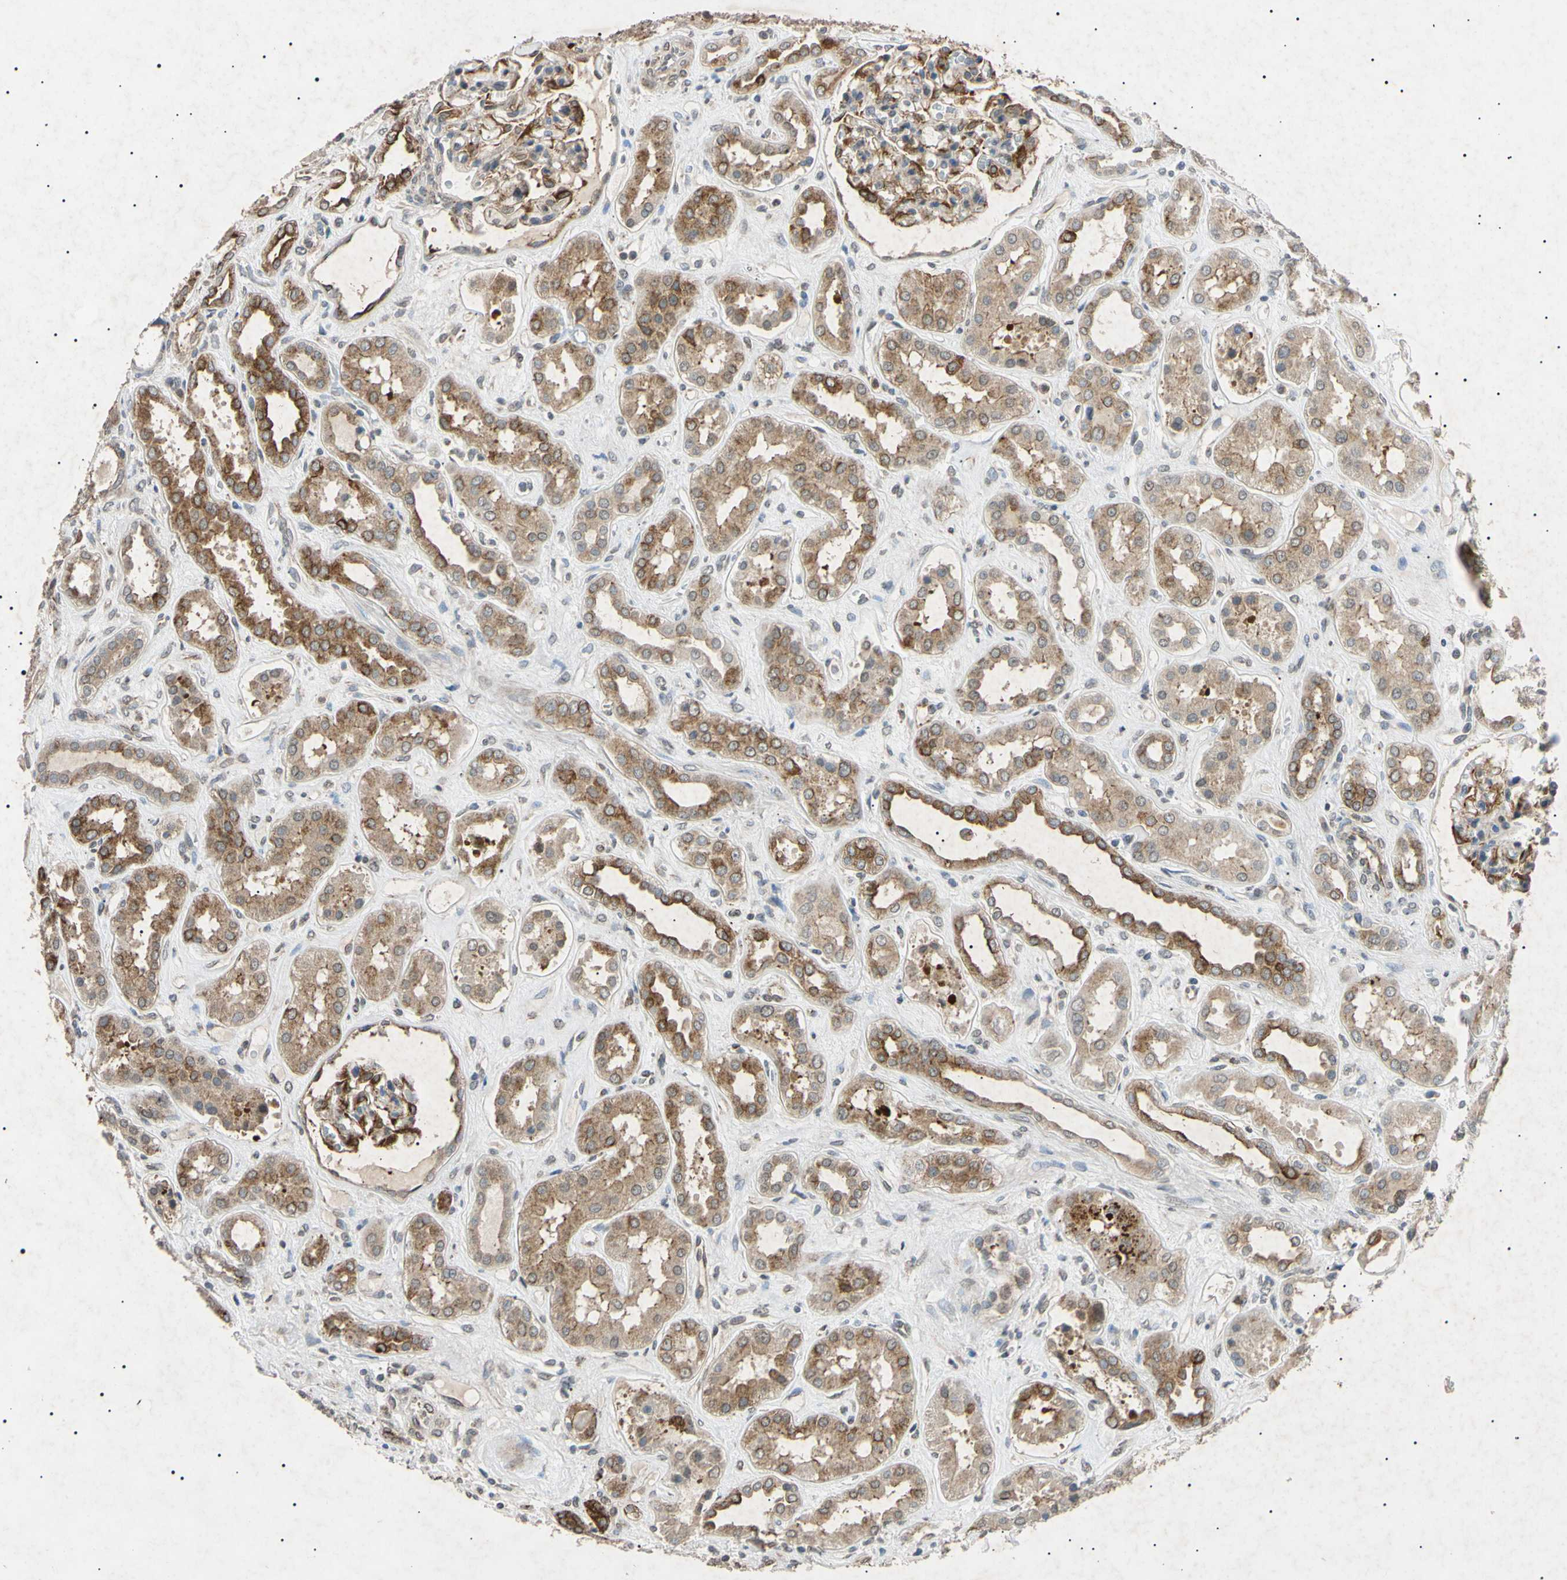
{"staining": {"intensity": "moderate", "quantity": "25%-75%", "location": "cytoplasmic/membranous"}, "tissue": "kidney", "cell_type": "Cells in glomeruli", "image_type": "normal", "snomed": [{"axis": "morphology", "description": "Normal tissue, NOS"}, {"axis": "topography", "description": "Kidney"}], "caption": "Human kidney stained for a protein (brown) displays moderate cytoplasmic/membranous positive expression in approximately 25%-75% of cells in glomeruli.", "gene": "TUBB4A", "patient": {"sex": "male", "age": 59}}